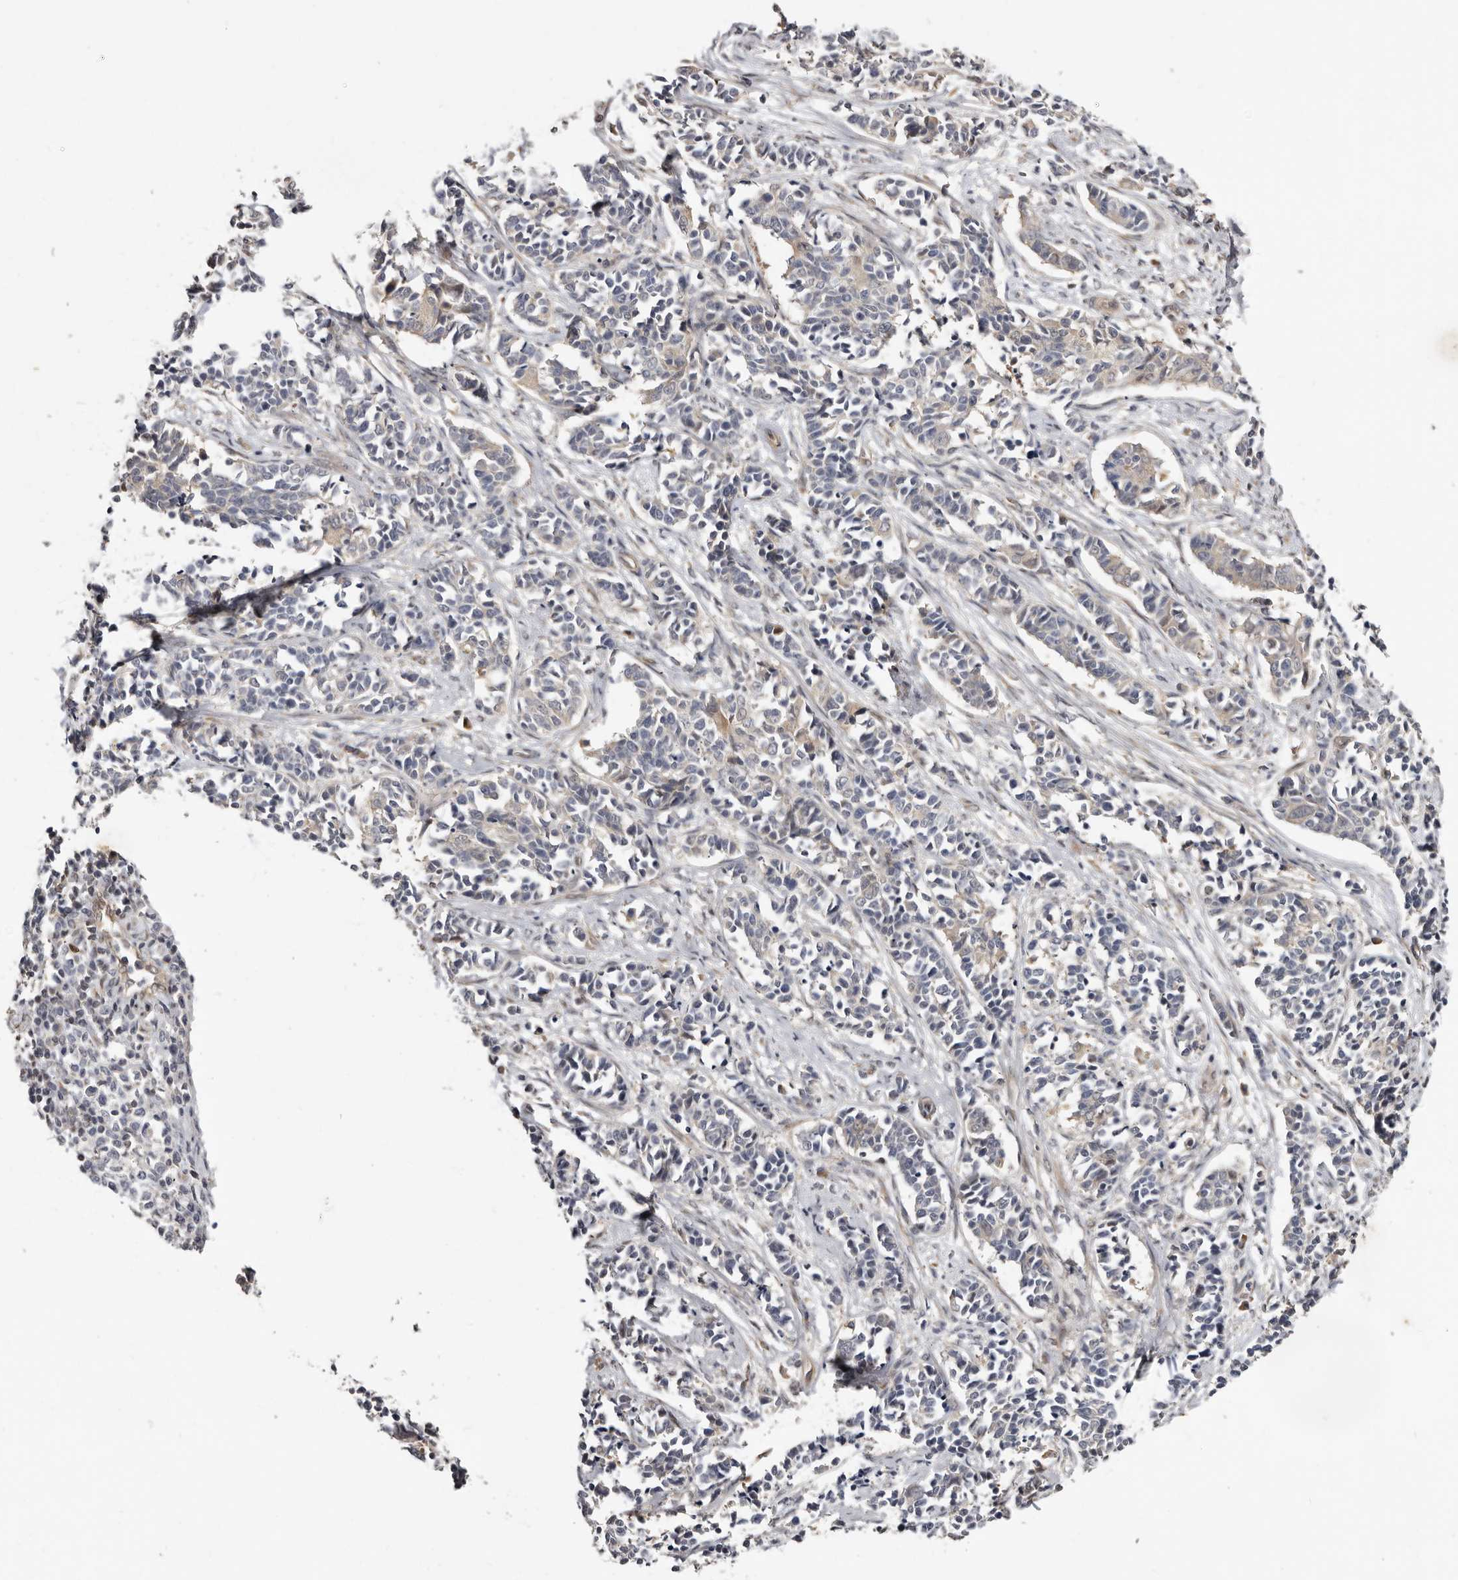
{"staining": {"intensity": "negative", "quantity": "none", "location": "none"}, "tissue": "cervical cancer", "cell_type": "Tumor cells", "image_type": "cancer", "snomed": [{"axis": "morphology", "description": "Normal tissue, NOS"}, {"axis": "morphology", "description": "Squamous cell carcinoma, NOS"}, {"axis": "topography", "description": "Cervix"}], "caption": "High power microscopy photomicrograph of an immunohistochemistry image of cervical cancer (squamous cell carcinoma), revealing no significant positivity in tumor cells.", "gene": "SBDS", "patient": {"sex": "female", "age": 35}}